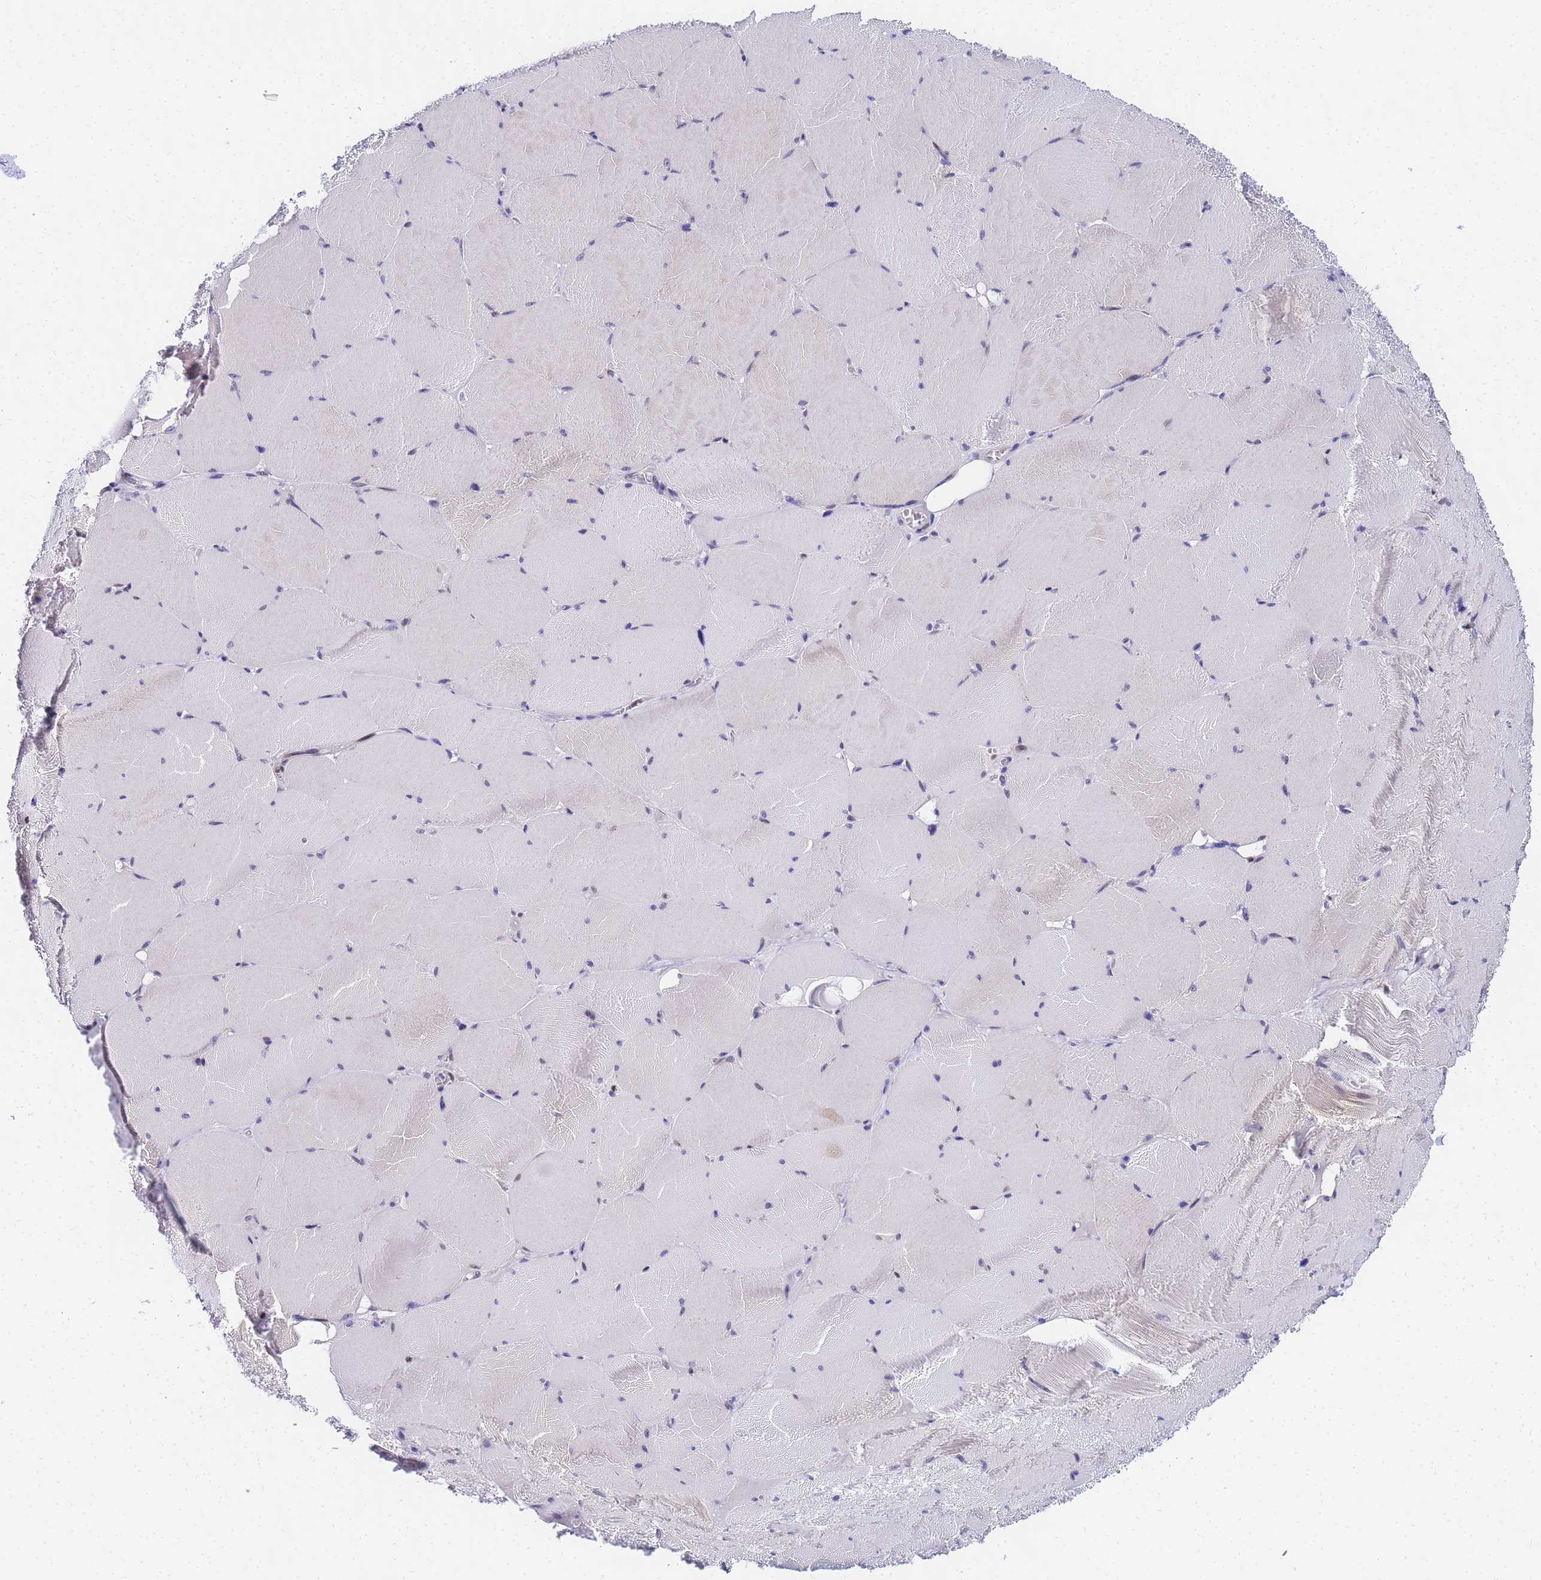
{"staining": {"intensity": "negative", "quantity": "none", "location": "none"}, "tissue": "skeletal muscle", "cell_type": "Myocytes", "image_type": "normal", "snomed": [{"axis": "morphology", "description": "Normal tissue, NOS"}, {"axis": "topography", "description": "Skeletal muscle"}, {"axis": "topography", "description": "Head-Neck"}], "caption": "This is an IHC image of normal human skeletal muscle. There is no expression in myocytes.", "gene": "CKMT1A", "patient": {"sex": "male", "age": 66}}